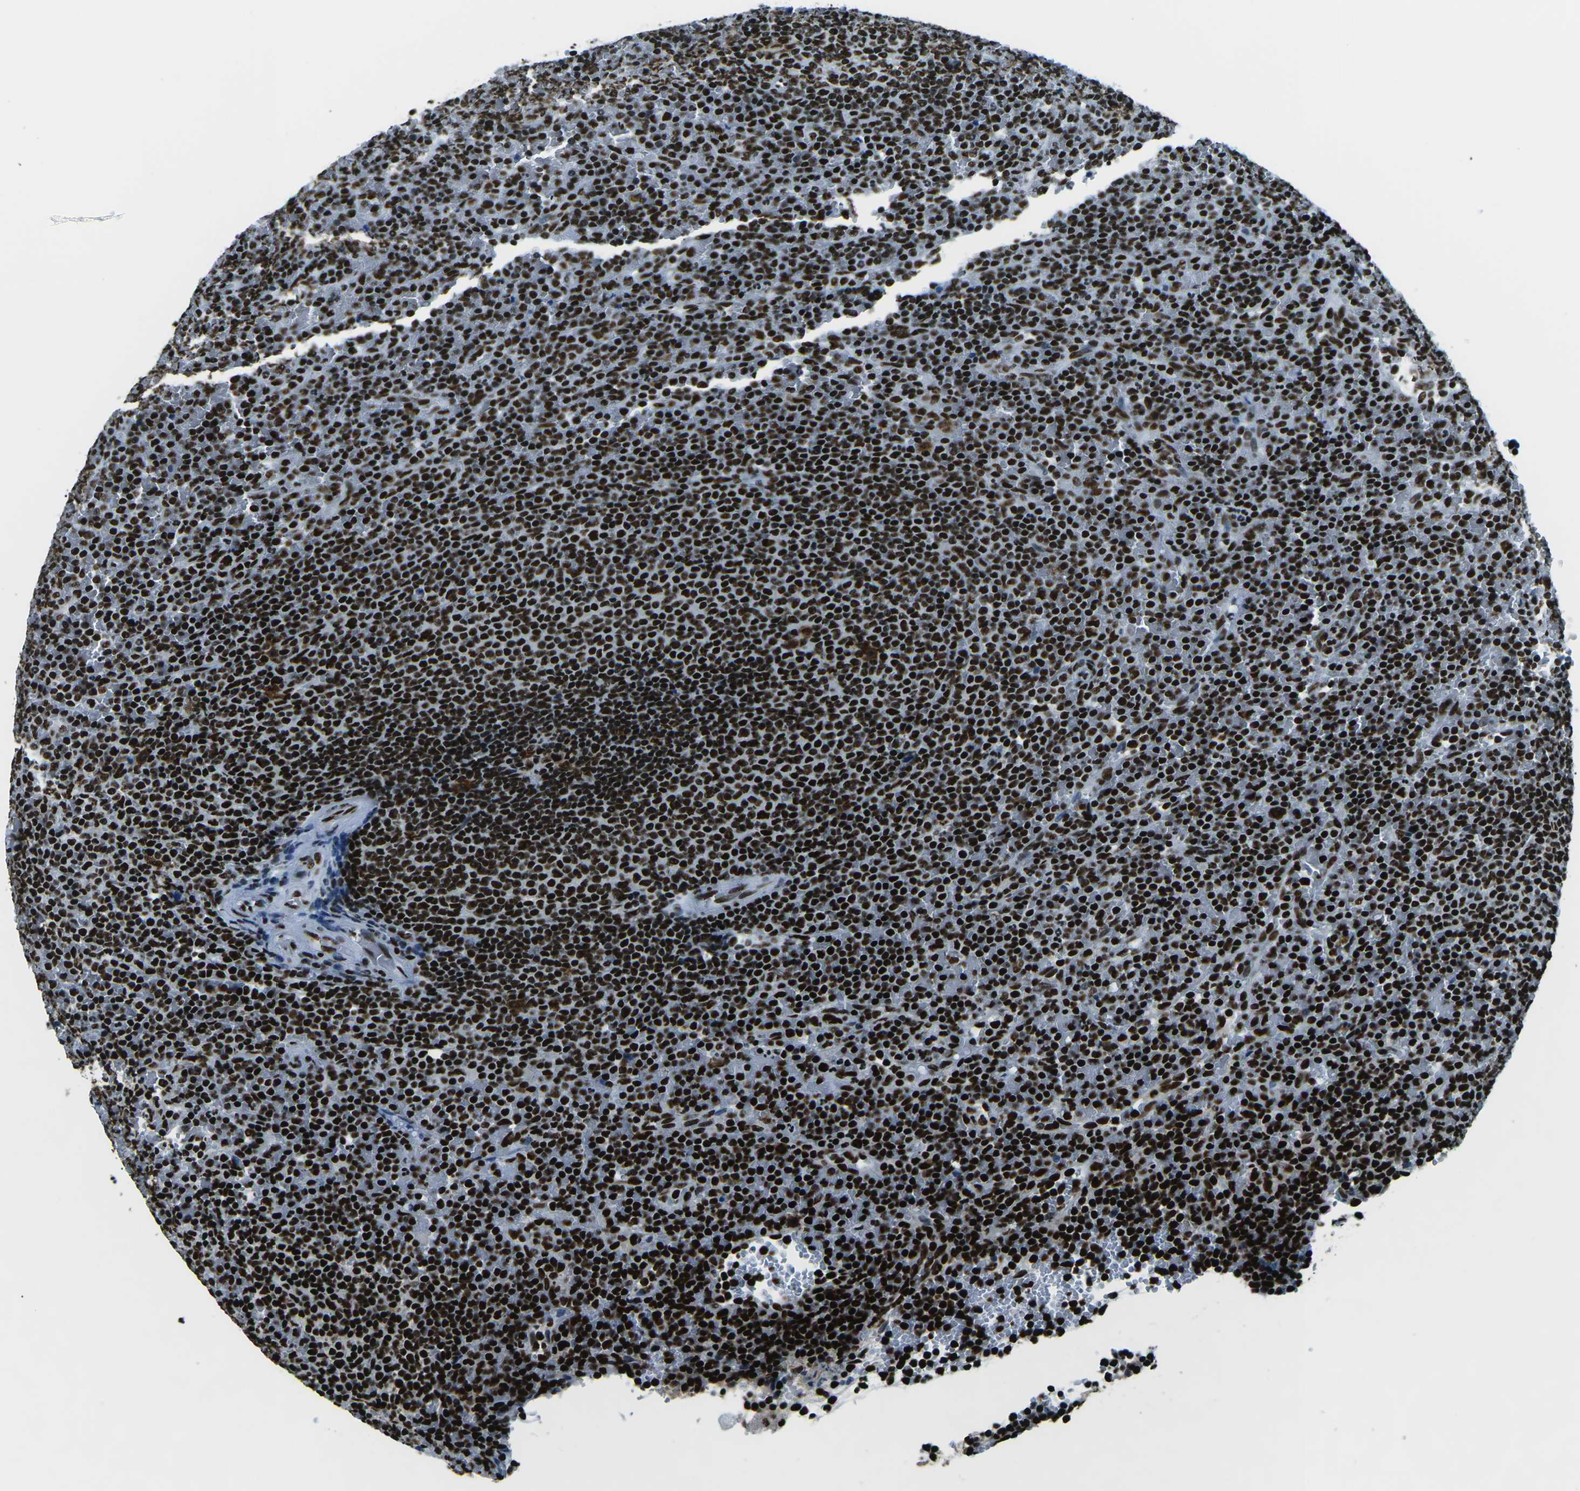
{"staining": {"intensity": "strong", "quantity": ">75%", "location": "nuclear"}, "tissue": "lymphoma", "cell_type": "Tumor cells", "image_type": "cancer", "snomed": [{"axis": "morphology", "description": "Malignant lymphoma, non-Hodgkin's type, Low grade"}, {"axis": "topography", "description": "Spleen"}], "caption": "A micrograph of human lymphoma stained for a protein shows strong nuclear brown staining in tumor cells. The staining was performed using DAB, with brown indicating positive protein expression. Nuclei are stained blue with hematoxylin.", "gene": "HNRNPL", "patient": {"sex": "female", "age": 77}}